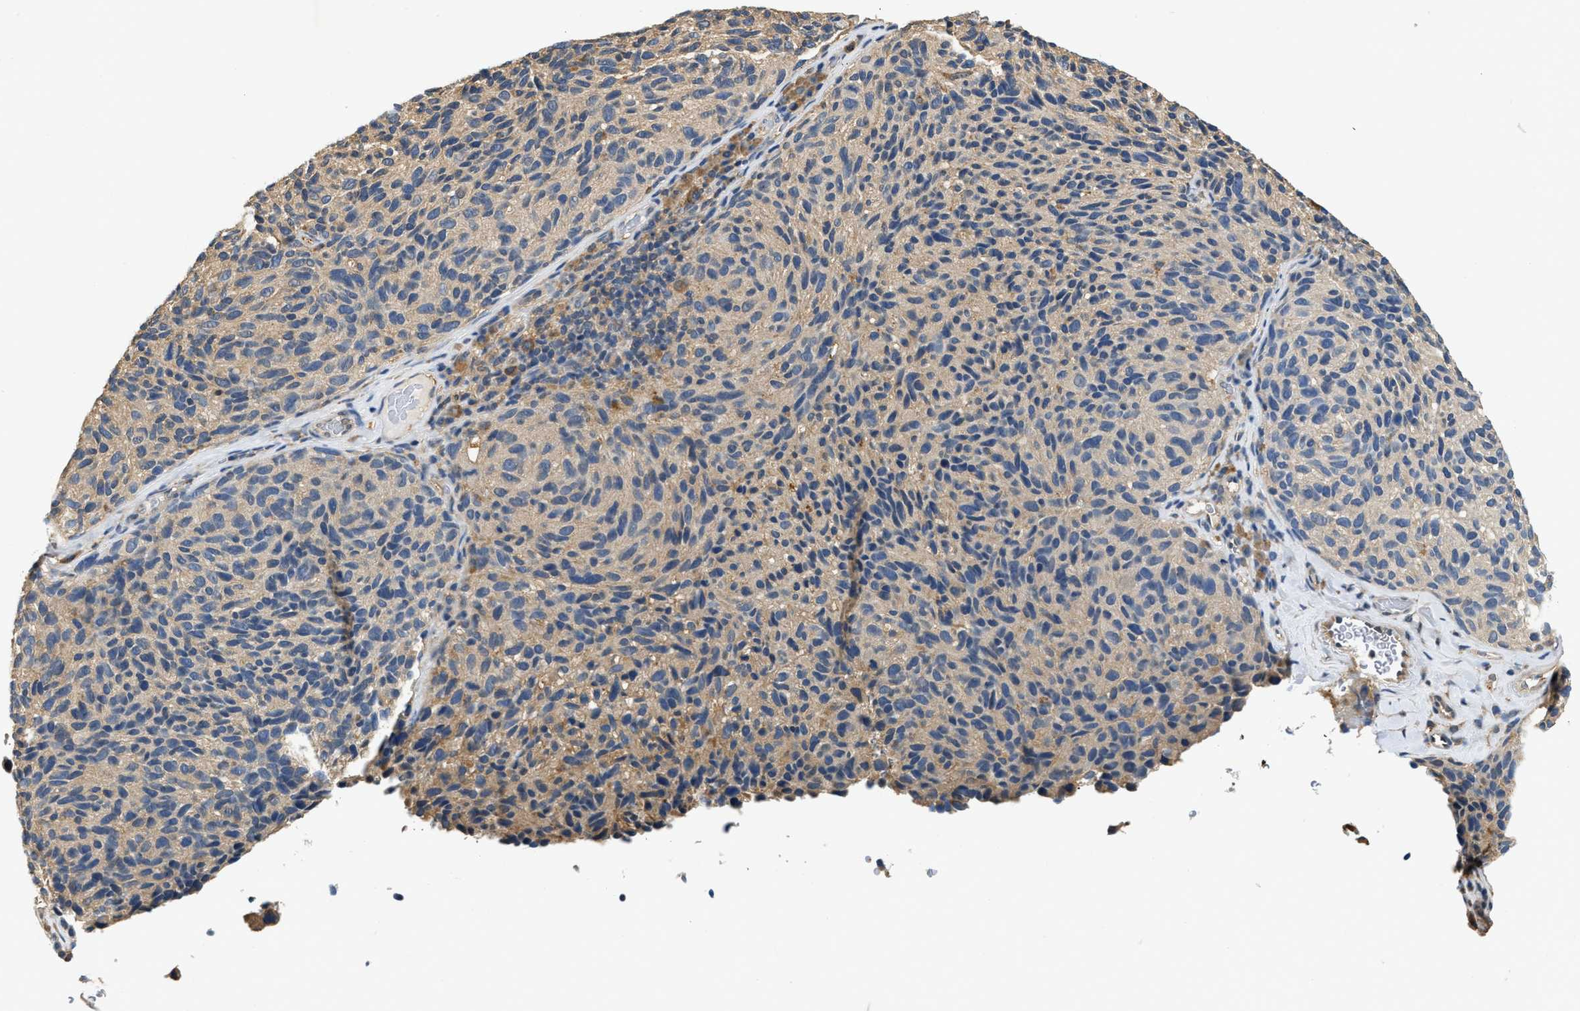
{"staining": {"intensity": "negative", "quantity": "none", "location": "none"}, "tissue": "melanoma", "cell_type": "Tumor cells", "image_type": "cancer", "snomed": [{"axis": "morphology", "description": "Malignant melanoma, NOS"}, {"axis": "topography", "description": "Skin"}], "caption": "Tumor cells show no significant expression in malignant melanoma.", "gene": "BCL7C", "patient": {"sex": "female", "age": 73}}